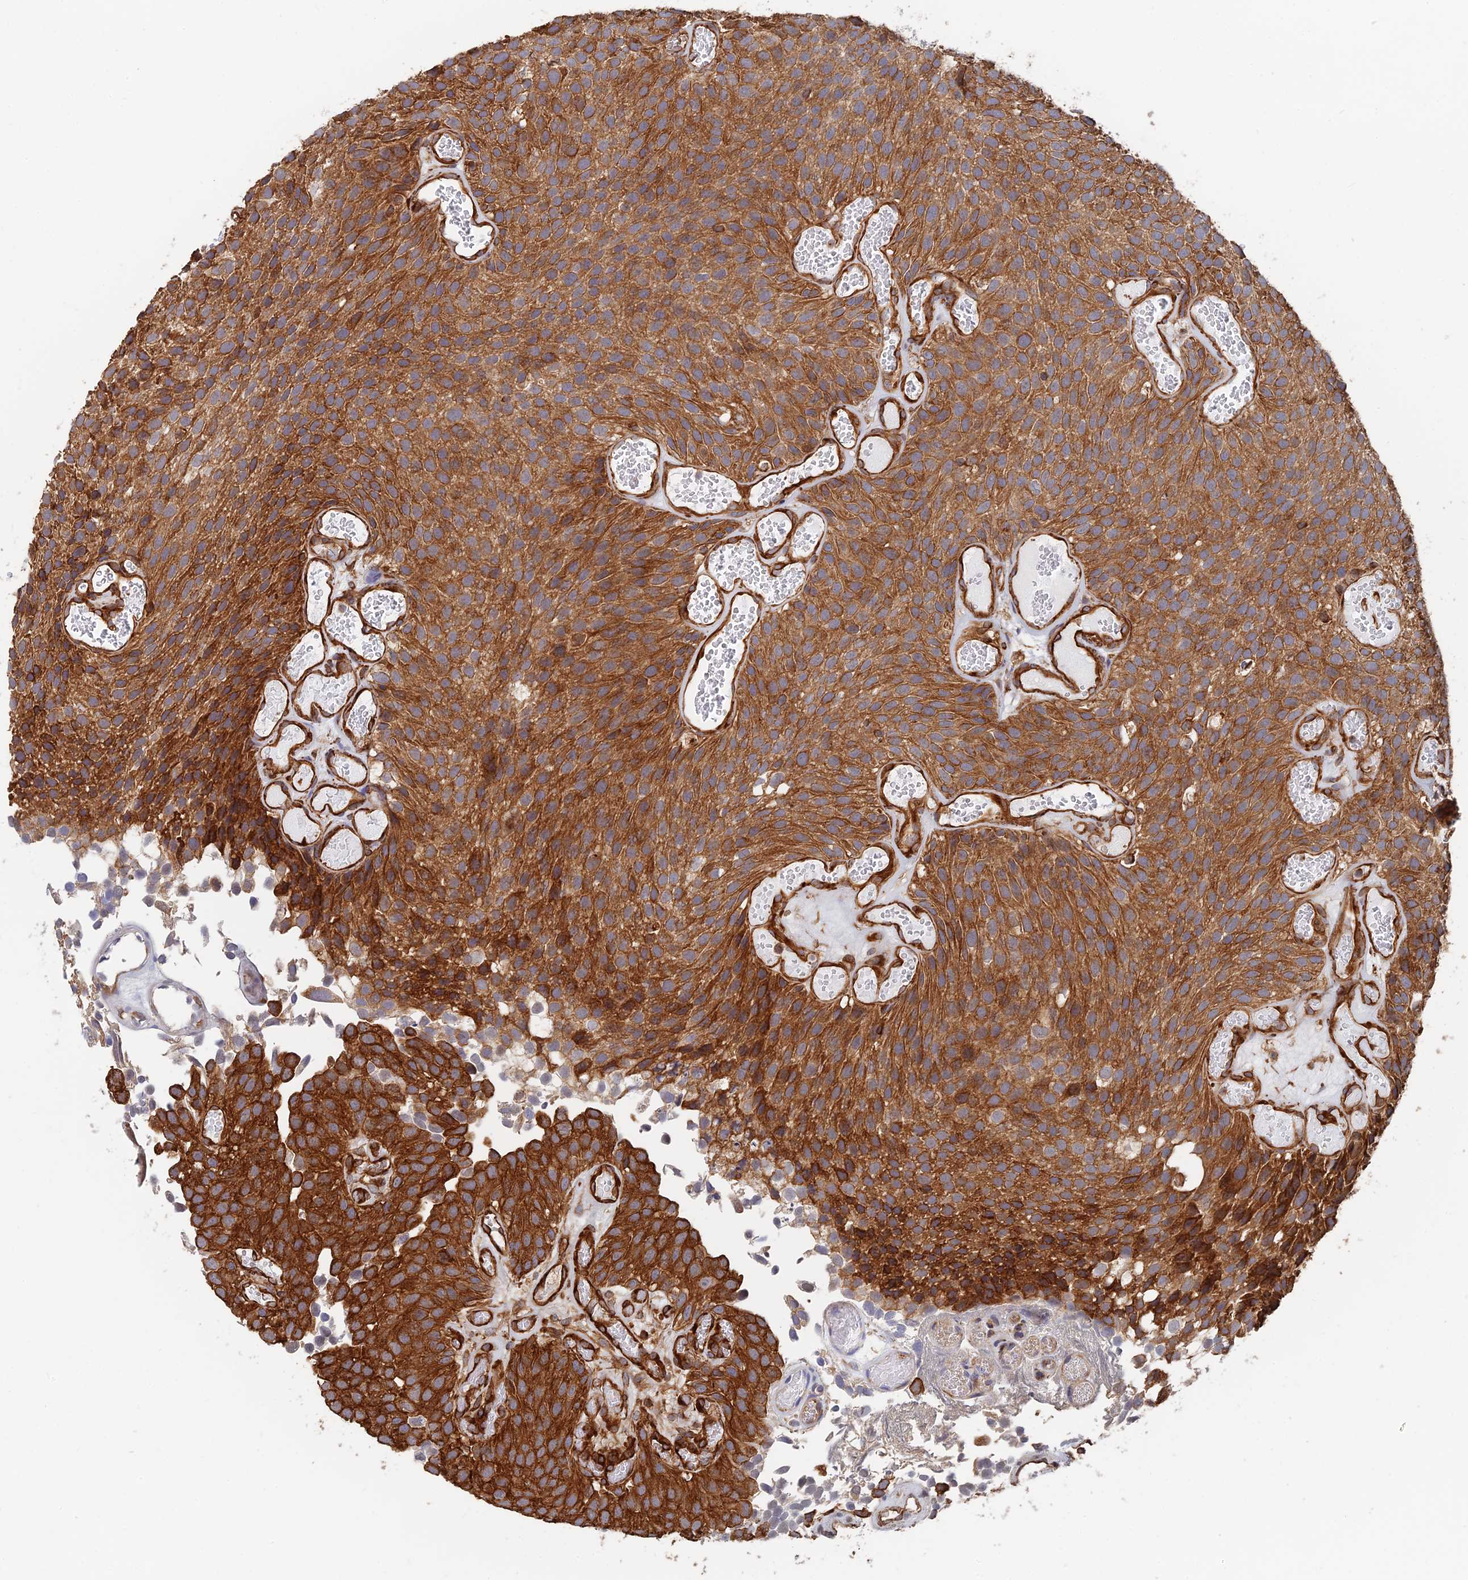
{"staining": {"intensity": "strong", "quantity": ">75%", "location": "cytoplasmic/membranous"}, "tissue": "urothelial cancer", "cell_type": "Tumor cells", "image_type": "cancer", "snomed": [{"axis": "morphology", "description": "Urothelial carcinoma, Low grade"}, {"axis": "topography", "description": "Urinary bladder"}], "caption": "This is a histology image of immunohistochemistry (IHC) staining of urothelial cancer, which shows strong positivity in the cytoplasmic/membranous of tumor cells.", "gene": "WBP11", "patient": {"sex": "male", "age": 89}}